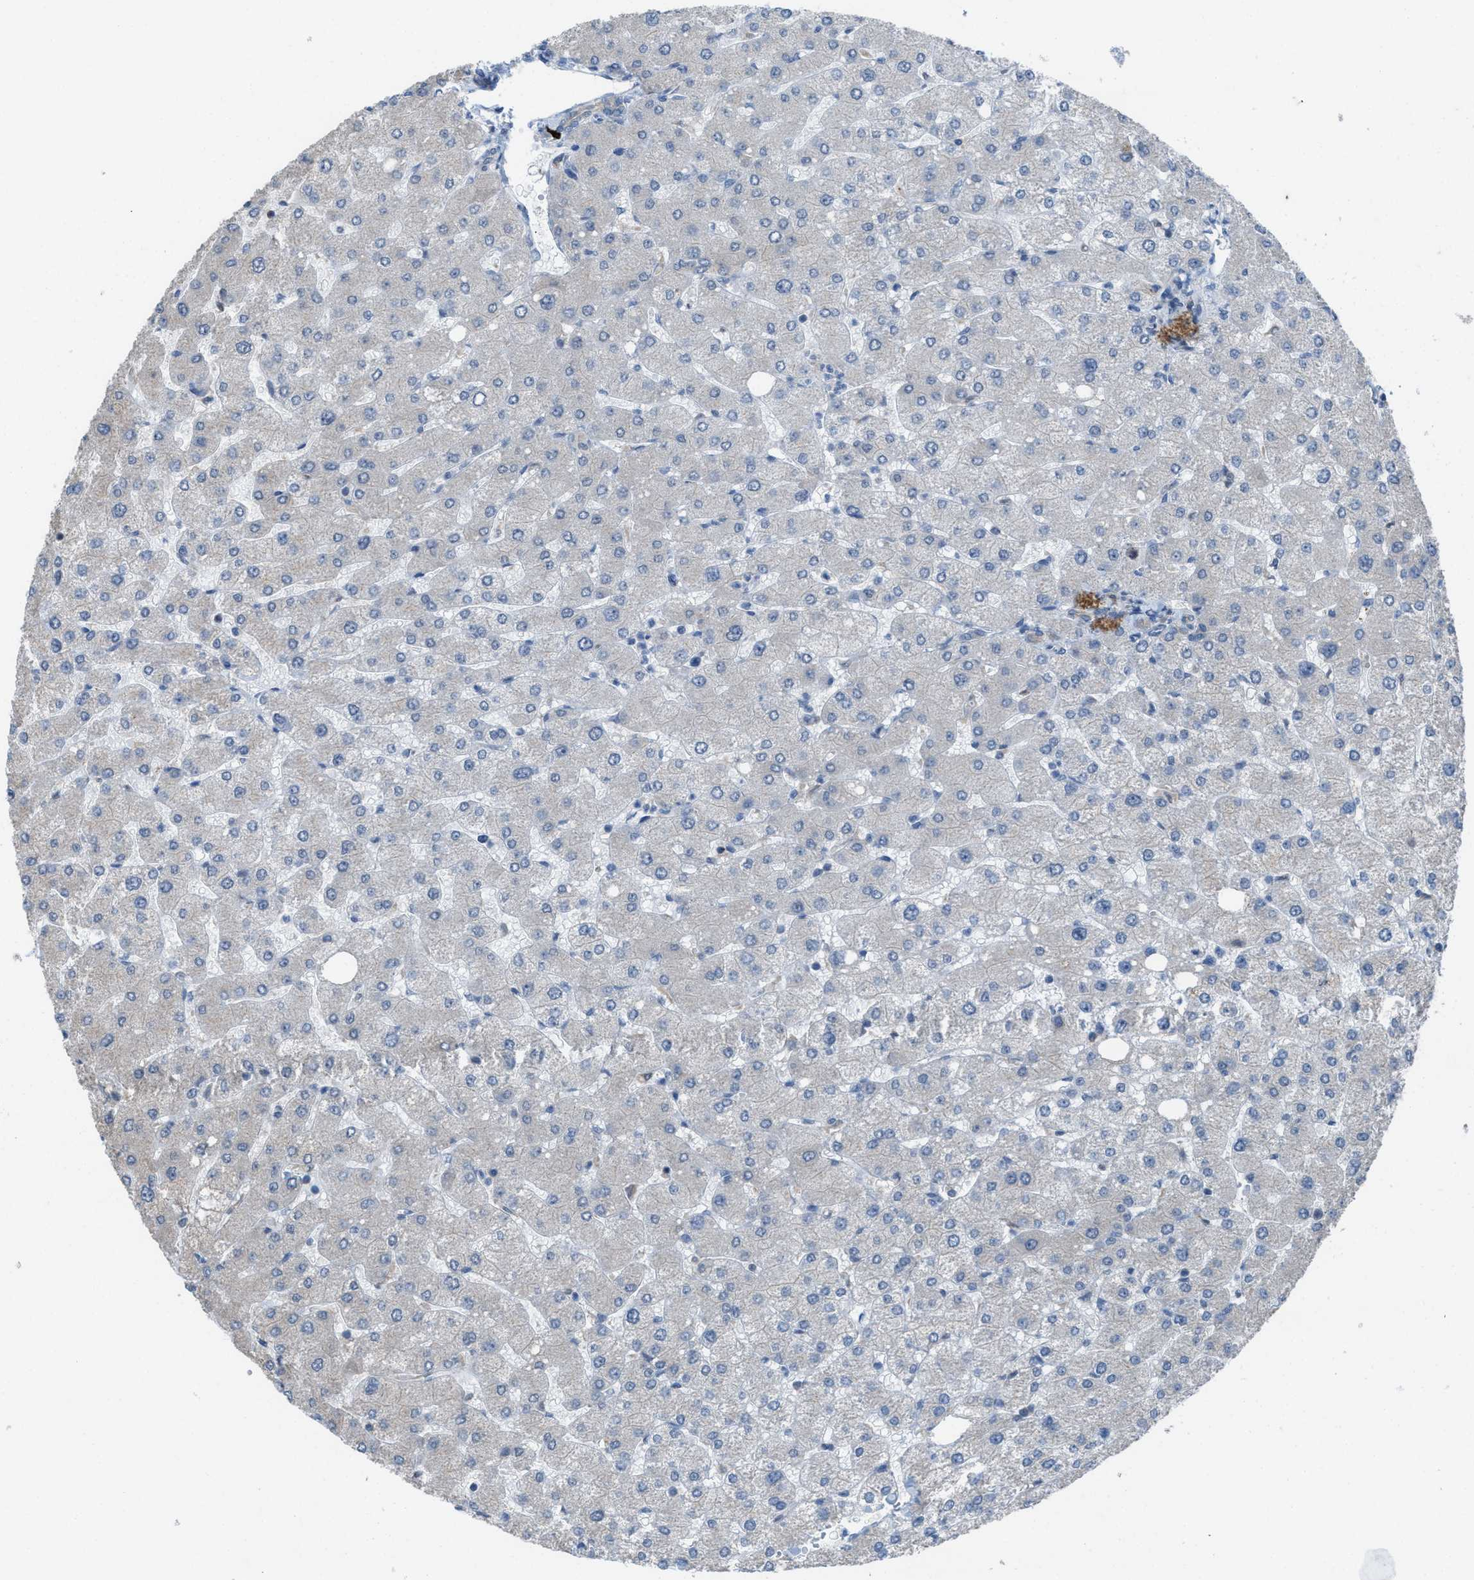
{"staining": {"intensity": "negative", "quantity": "none", "location": "none"}, "tissue": "liver", "cell_type": "Cholangiocytes", "image_type": "normal", "snomed": [{"axis": "morphology", "description": "Normal tissue, NOS"}, {"axis": "topography", "description": "Liver"}], "caption": "There is no significant positivity in cholangiocytes of liver.", "gene": "PLAA", "patient": {"sex": "male", "age": 55}}